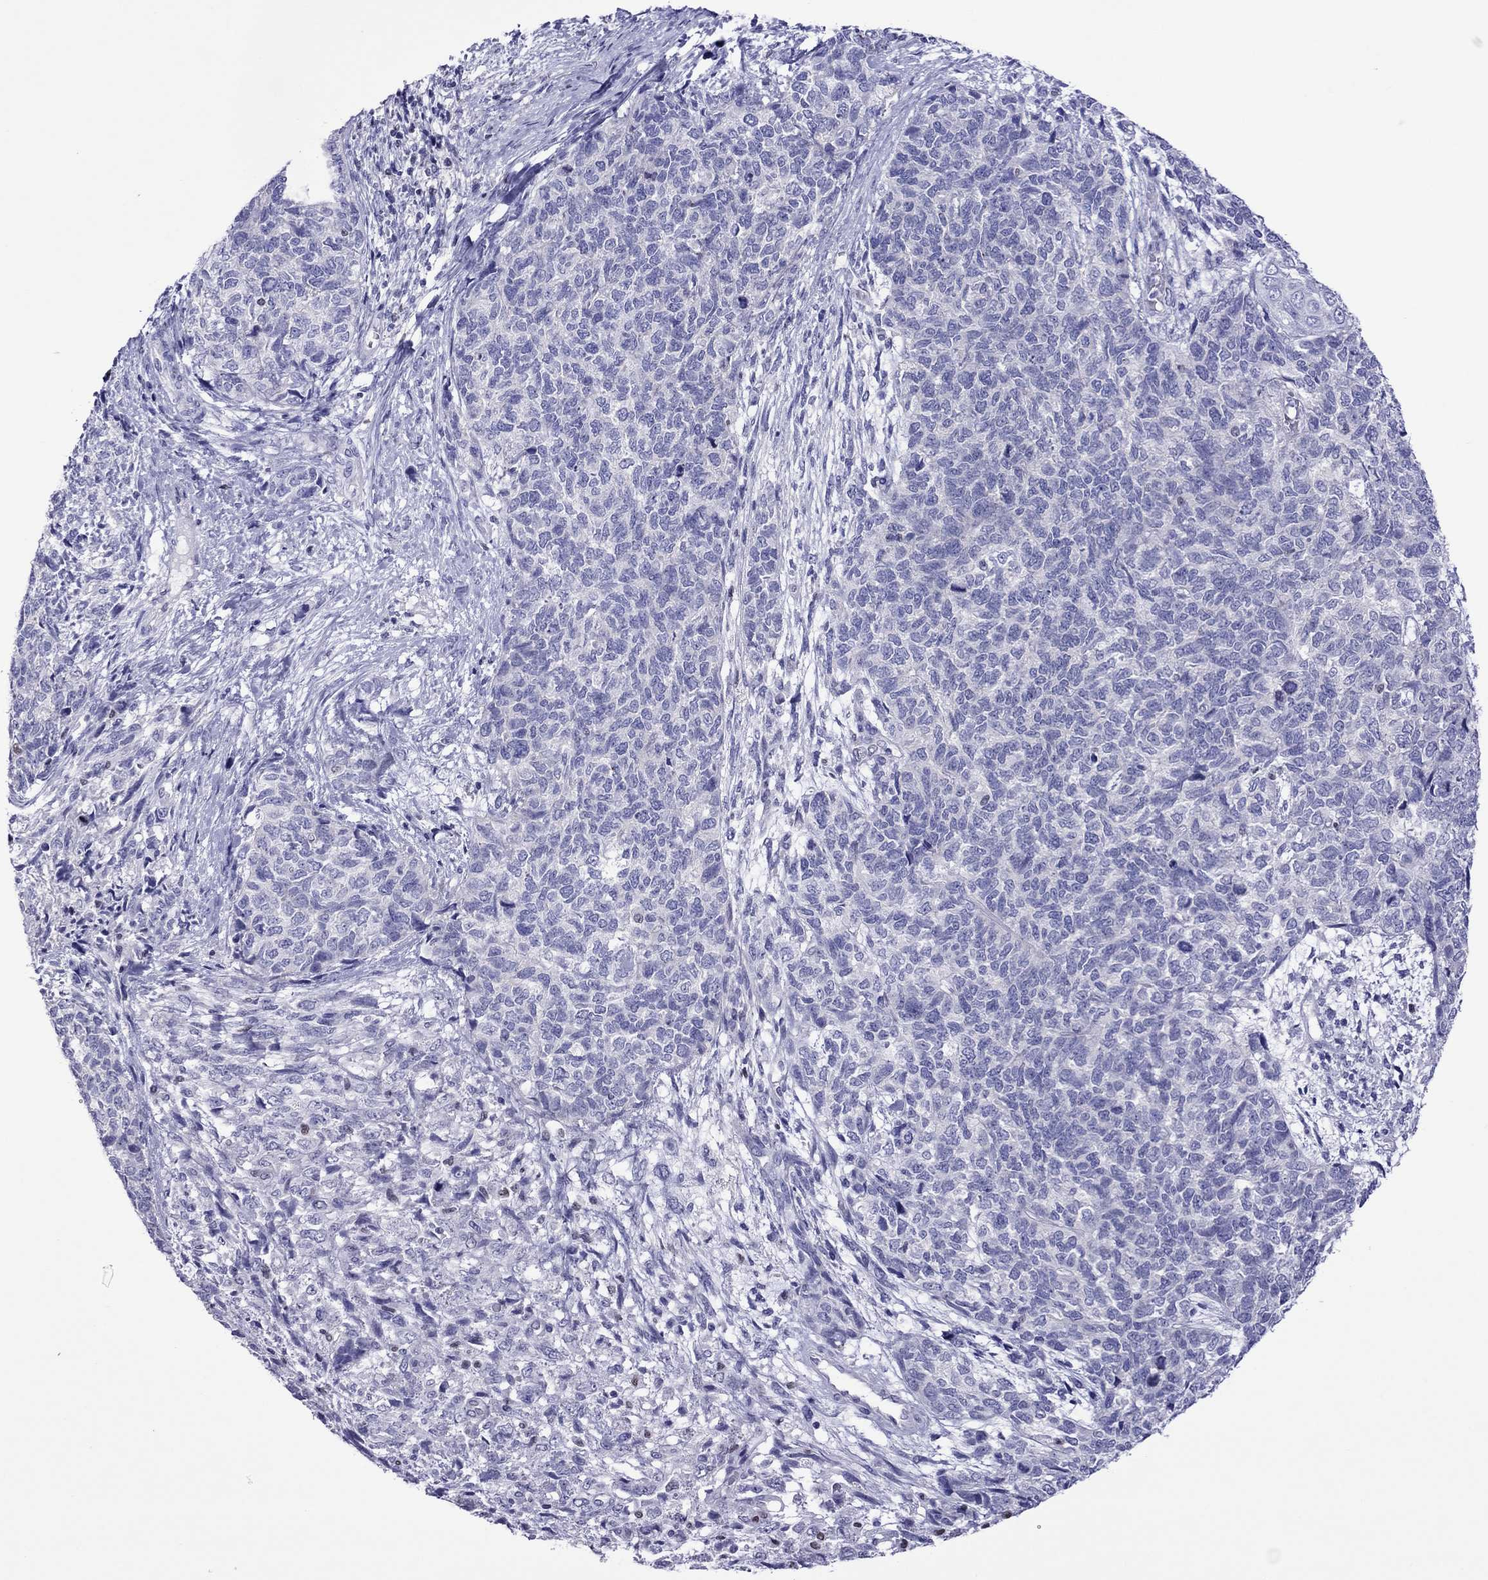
{"staining": {"intensity": "negative", "quantity": "none", "location": "none"}, "tissue": "cervical cancer", "cell_type": "Tumor cells", "image_type": "cancer", "snomed": [{"axis": "morphology", "description": "Squamous cell carcinoma, NOS"}, {"axis": "topography", "description": "Cervix"}], "caption": "This histopathology image is of cervical squamous cell carcinoma stained with immunohistochemistry (IHC) to label a protein in brown with the nuclei are counter-stained blue. There is no positivity in tumor cells.", "gene": "MPZ", "patient": {"sex": "female", "age": 63}}